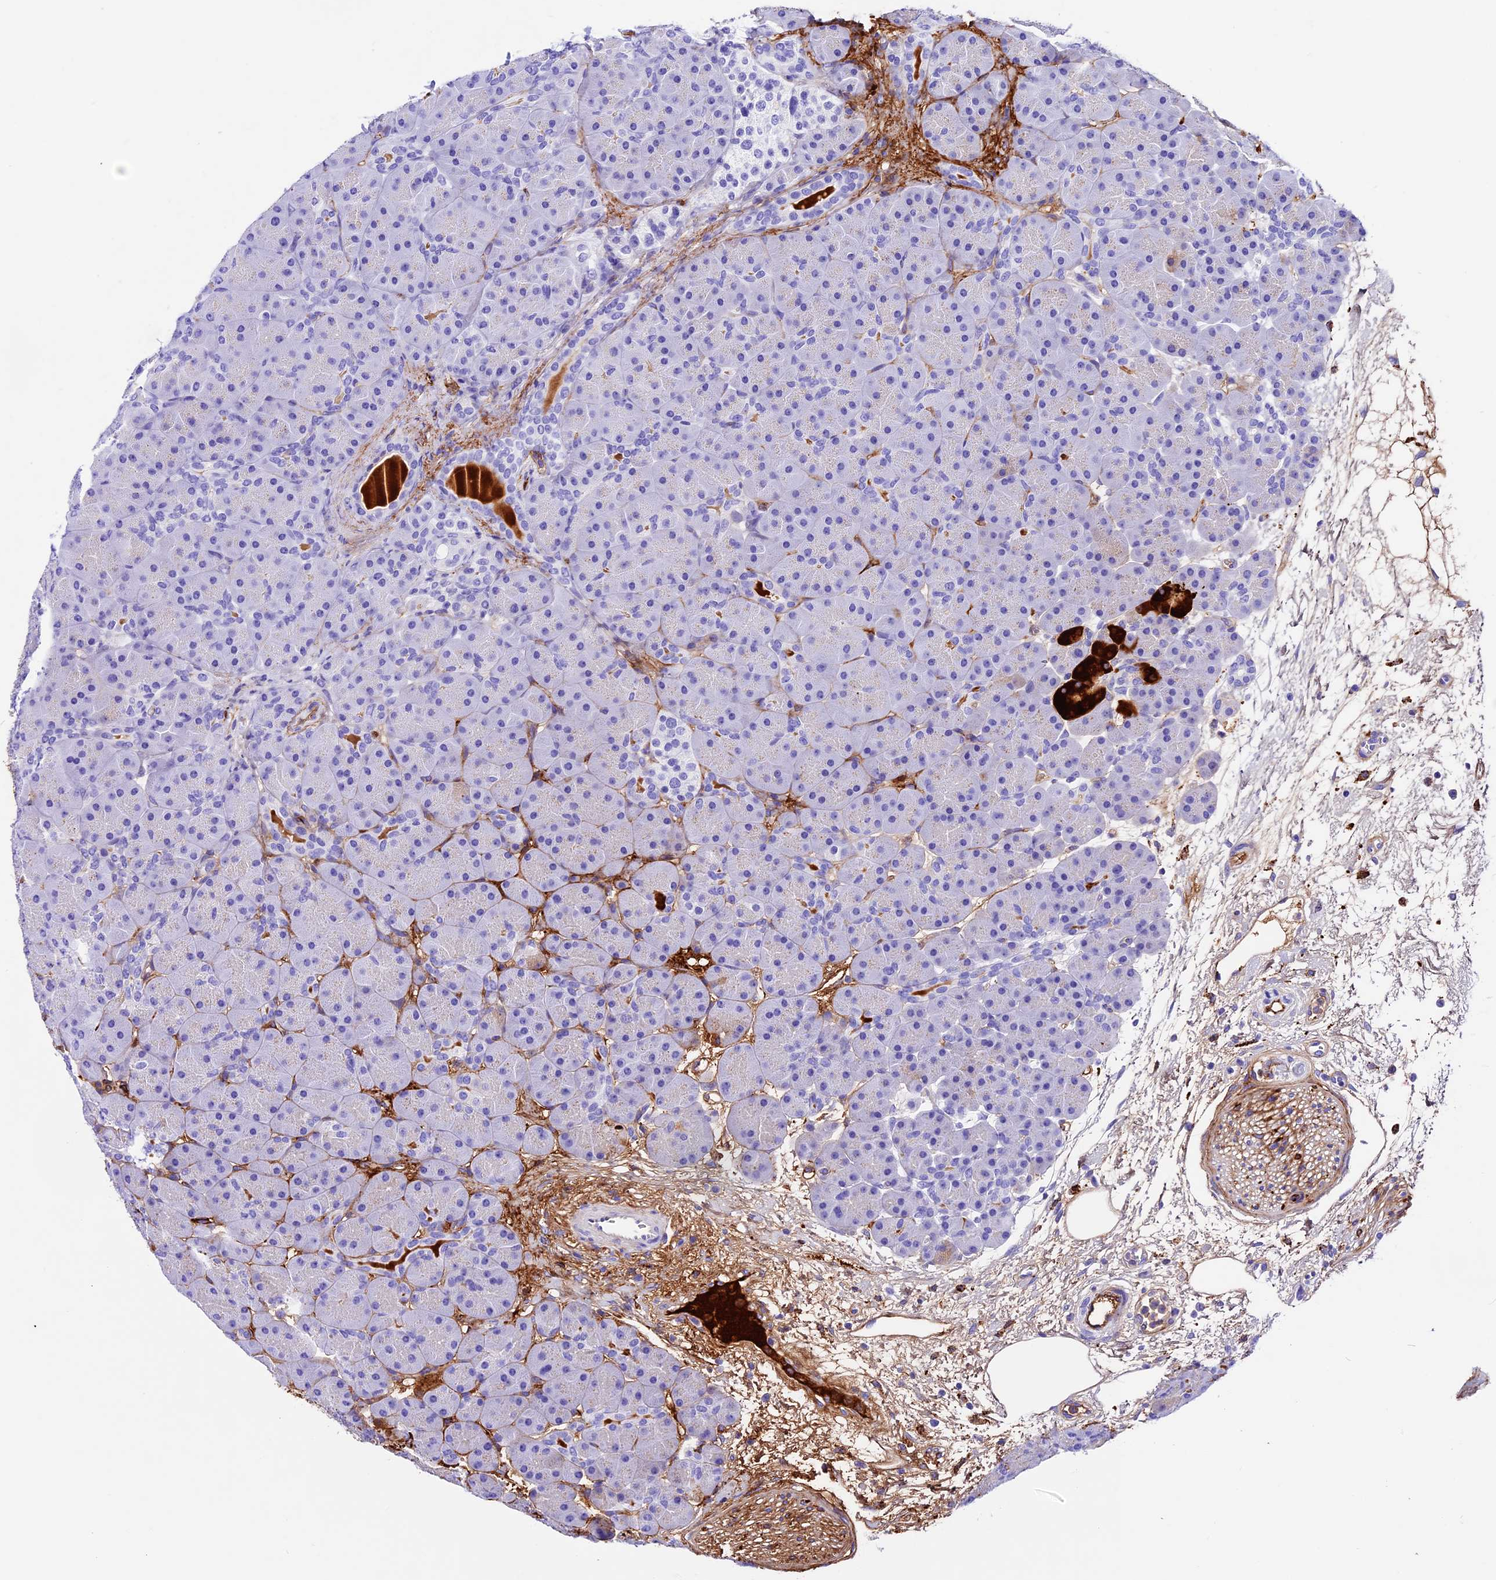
{"staining": {"intensity": "strong", "quantity": "<25%", "location": "cytoplasmic/membranous"}, "tissue": "pancreas", "cell_type": "Exocrine glandular cells", "image_type": "normal", "snomed": [{"axis": "morphology", "description": "Normal tissue, NOS"}, {"axis": "topography", "description": "Pancreas"}], "caption": "Immunohistochemistry (IHC) micrograph of normal human pancreas stained for a protein (brown), which reveals medium levels of strong cytoplasmic/membranous expression in approximately <25% of exocrine glandular cells.", "gene": "PSG11", "patient": {"sex": "male", "age": 66}}